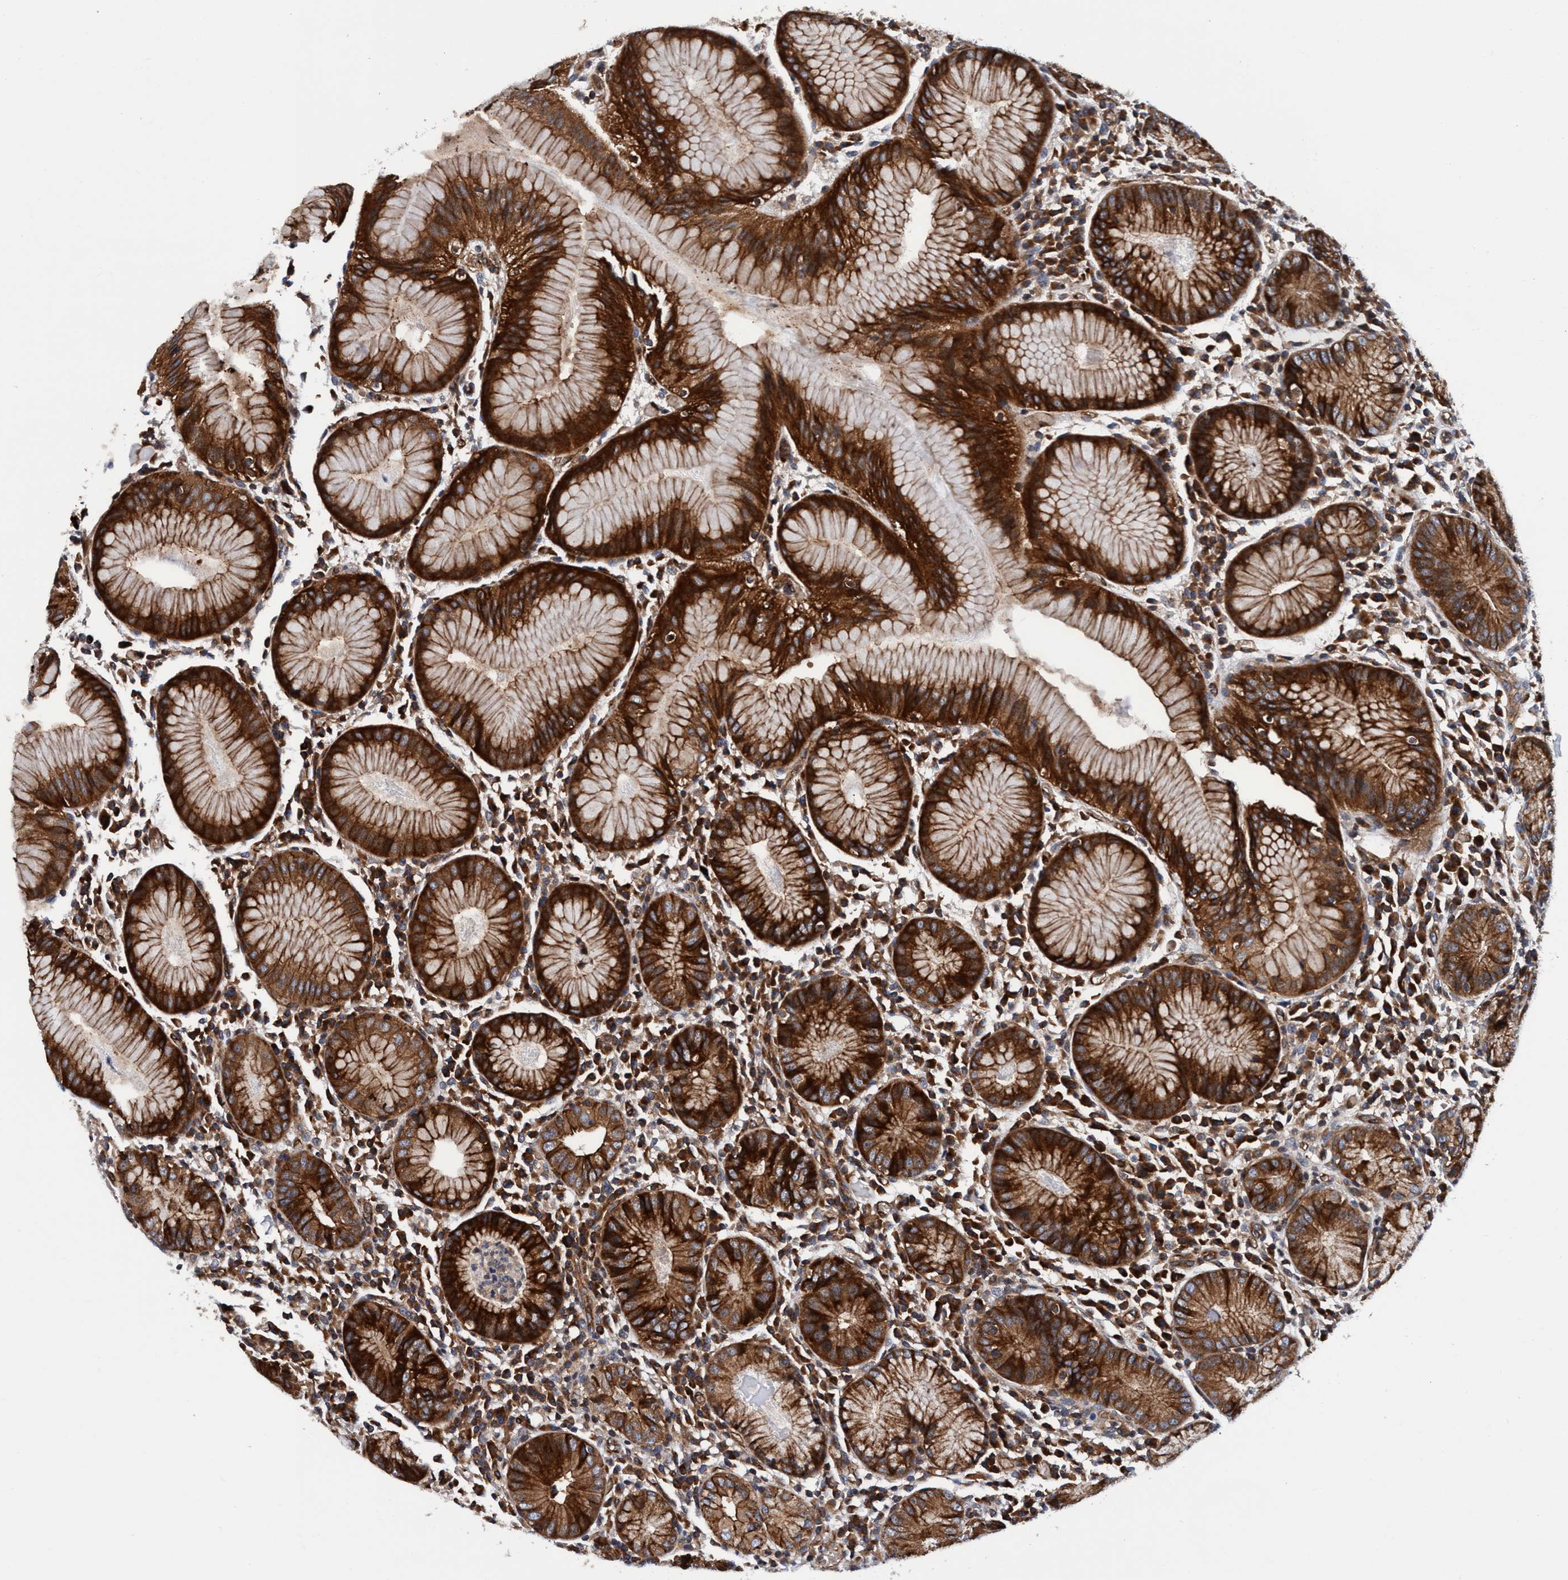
{"staining": {"intensity": "strong", "quantity": ">75%", "location": "cytoplasmic/membranous"}, "tissue": "stomach", "cell_type": "Glandular cells", "image_type": "normal", "snomed": [{"axis": "morphology", "description": "Normal tissue, NOS"}, {"axis": "topography", "description": "Stomach"}, {"axis": "topography", "description": "Stomach, lower"}], "caption": "Protein staining shows strong cytoplasmic/membranous staining in about >75% of glandular cells in benign stomach.", "gene": "MCM3AP", "patient": {"sex": "female", "age": 75}}